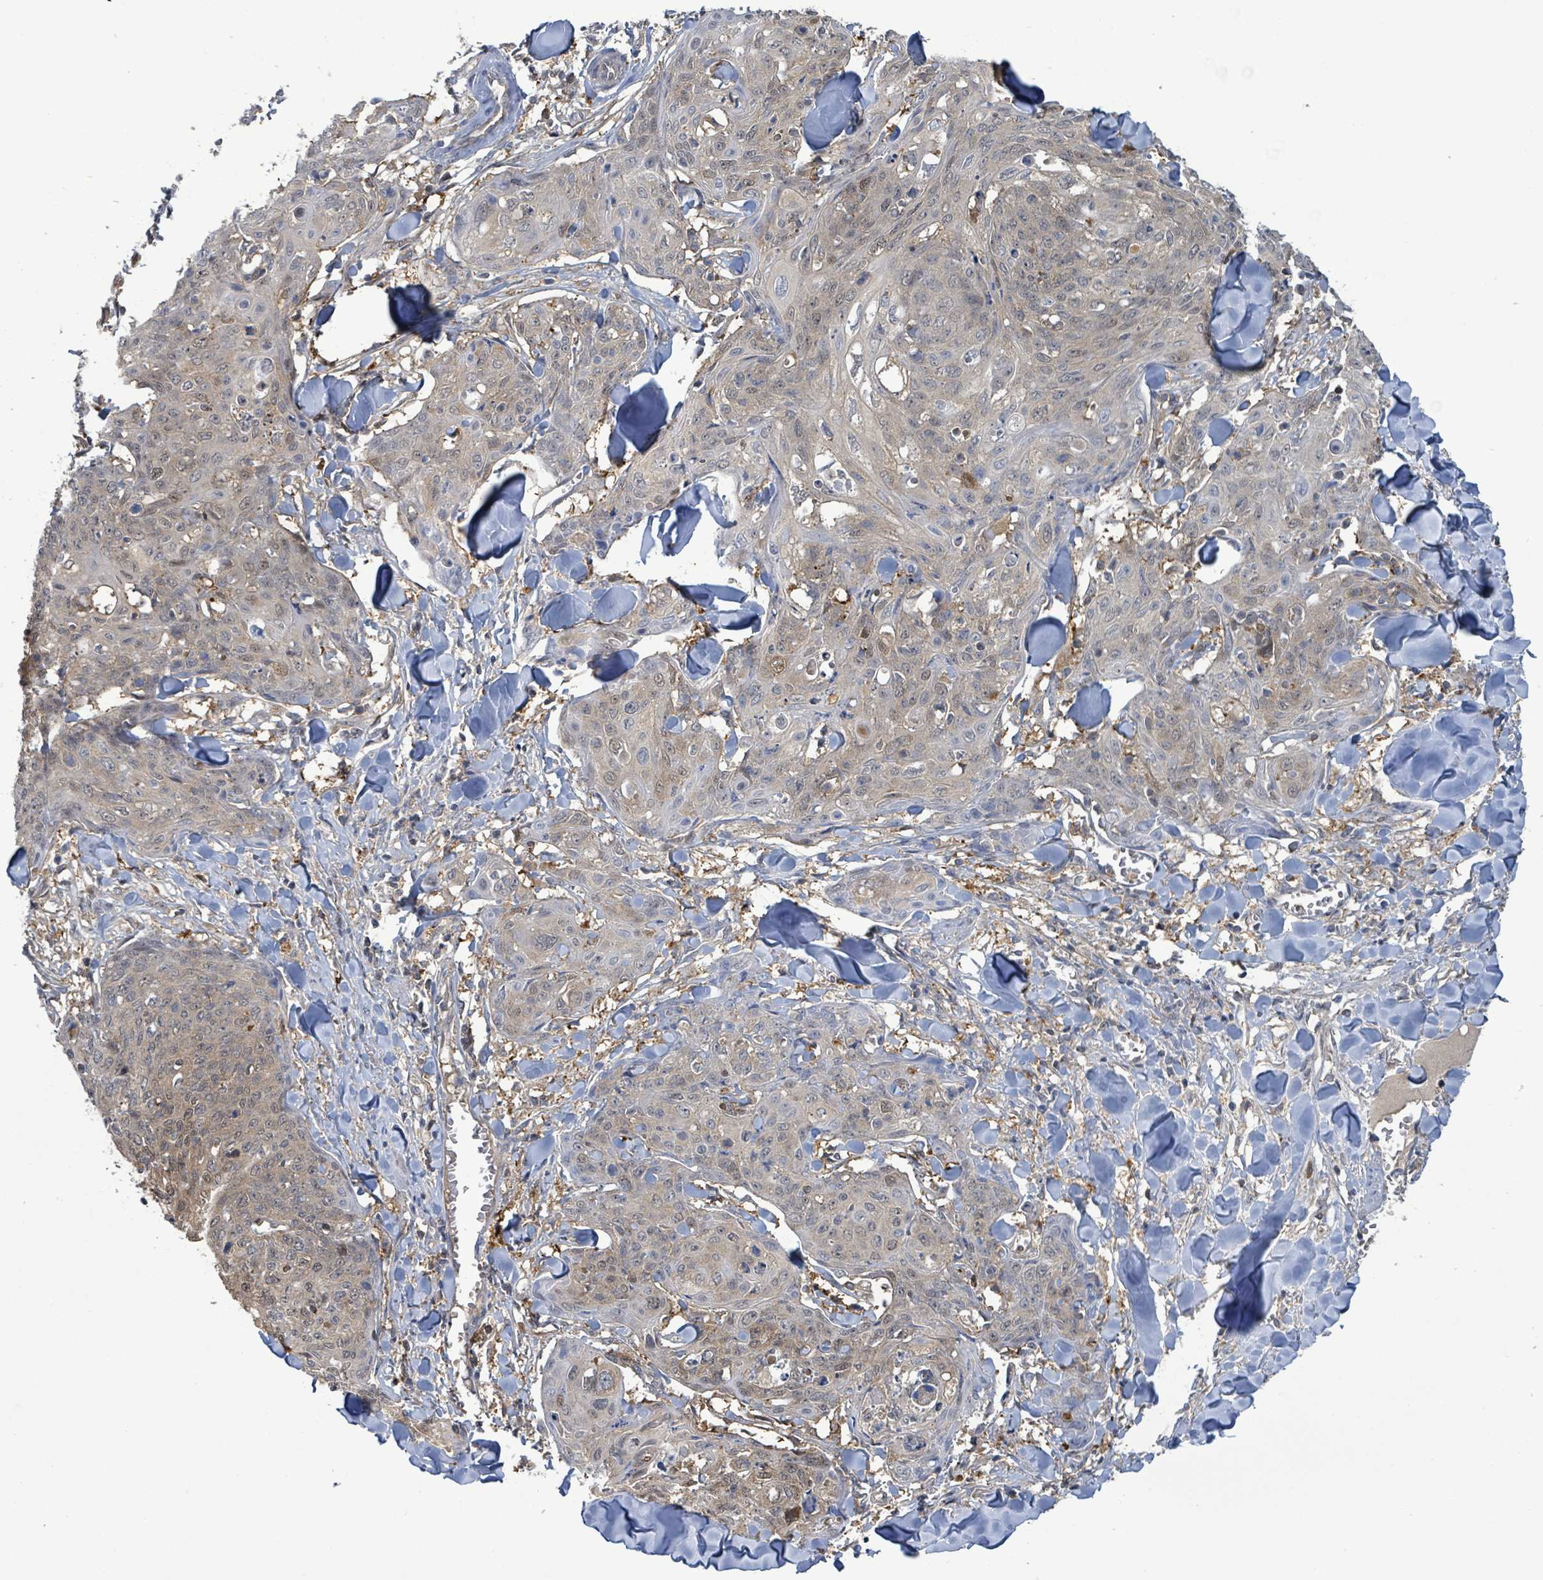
{"staining": {"intensity": "weak", "quantity": "<25%", "location": "cytoplasmic/membranous"}, "tissue": "skin cancer", "cell_type": "Tumor cells", "image_type": "cancer", "snomed": [{"axis": "morphology", "description": "Squamous cell carcinoma, NOS"}, {"axis": "topography", "description": "Skin"}, {"axis": "topography", "description": "Vulva"}], "caption": "Immunohistochemistry image of human skin cancer stained for a protein (brown), which exhibits no positivity in tumor cells.", "gene": "PGAM1", "patient": {"sex": "female", "age": 85}}